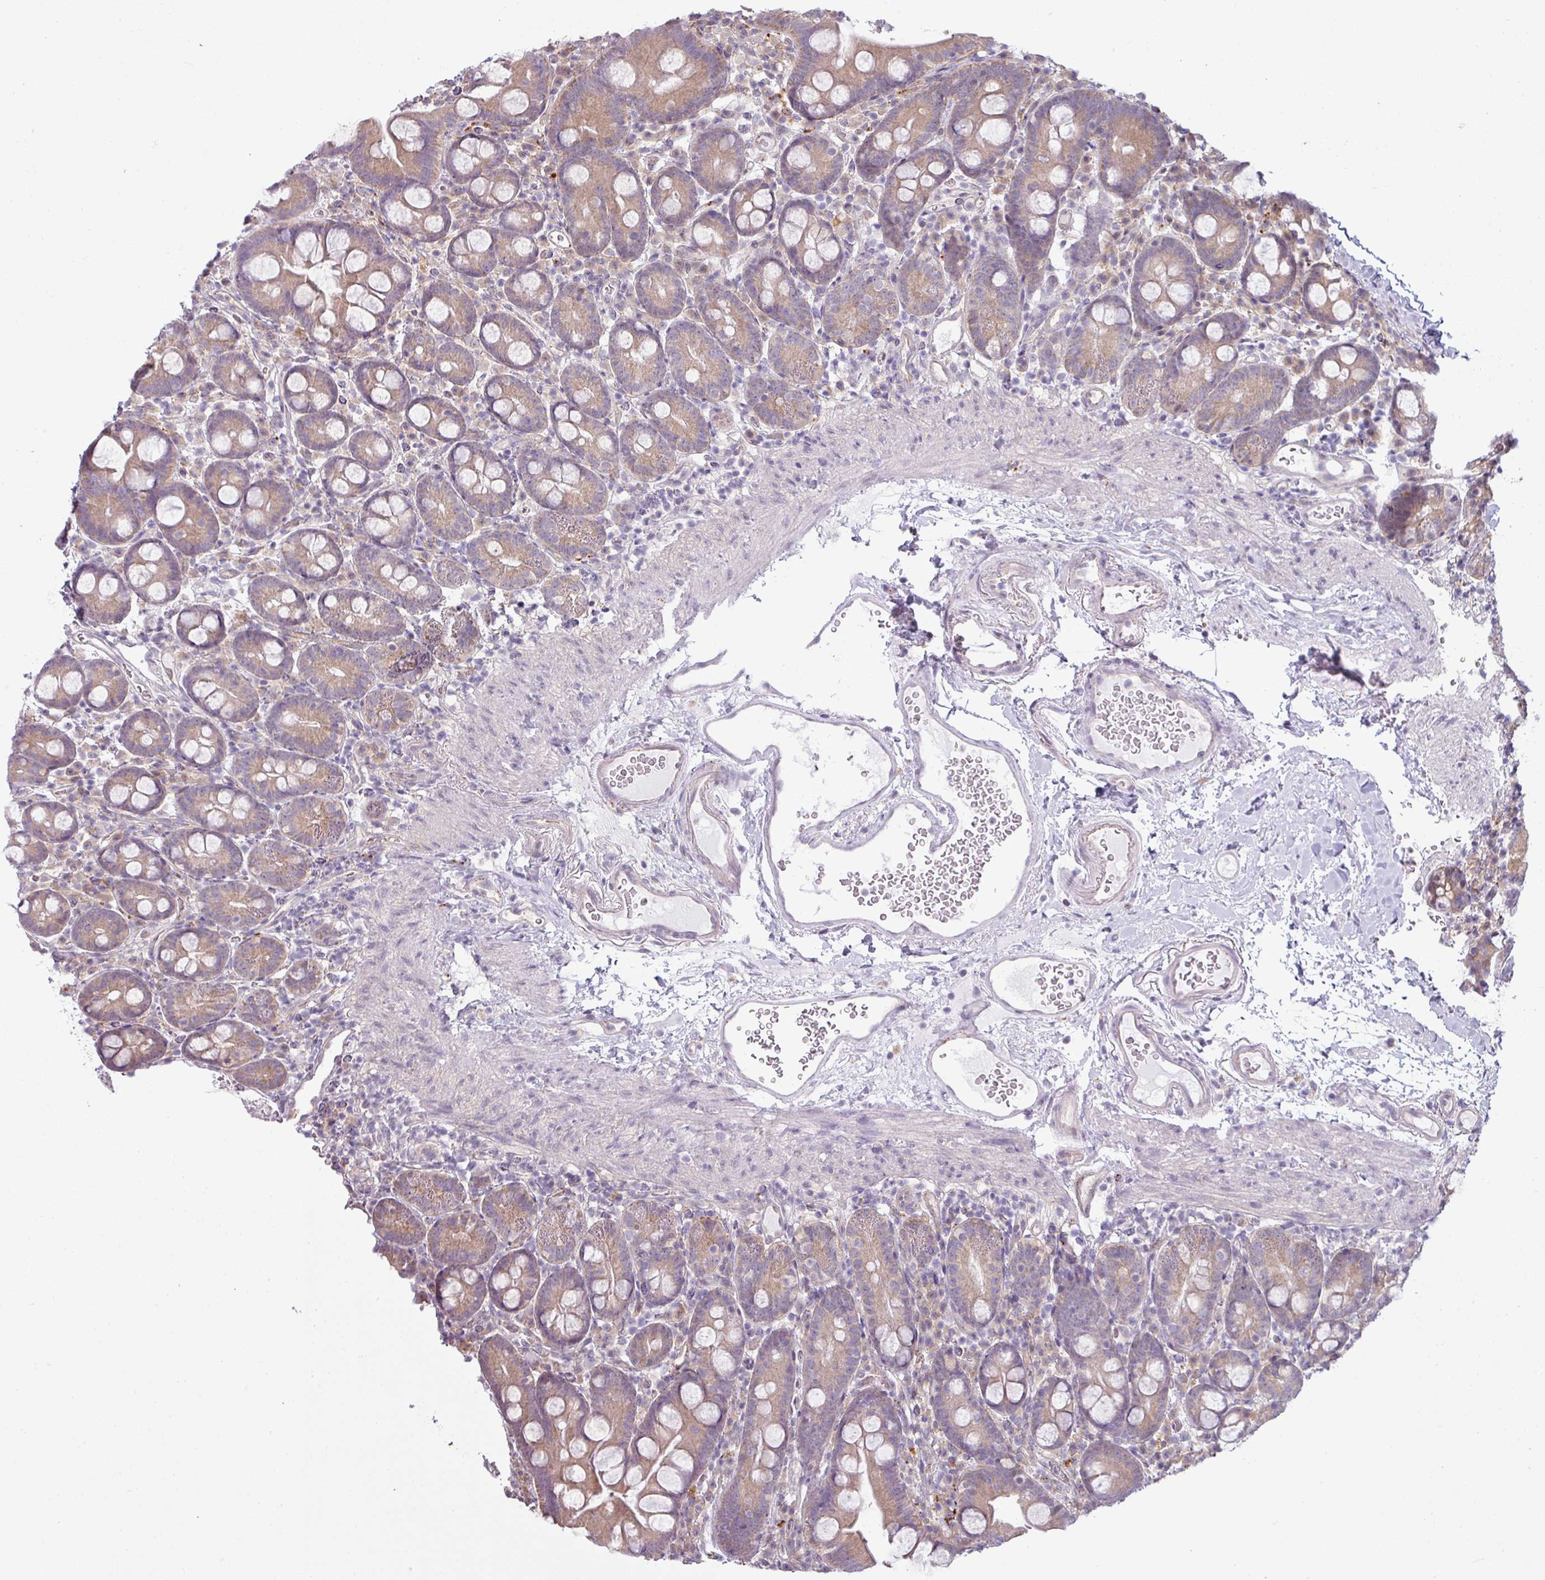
{"staining": {"intensity": "moderate", "quantity": ">75%", "location": "cytoplasmic/membranous"}, "tissue": "small intestine", "cell_type": "Glandular cells", "image_type": "normal", "snomed": [{"axis": "morphology", "description": "Normal tissue, NOS"}, {"axis": "topography", "description": "Small intestine"}], "caption": "A high-resolution photomicrograph shows IHC staining of benign small intestine, which displays moderate cytoplasmic/membranous expression in approximately >75% of glandular cells. The staining was performed using DAB (3,3'-diaminobenzidine) to visualize the protein expression in brown, while the nuclei were stained in blue with hematoxylin (Magnification: 20x).", "gene": "CCDC144A", "patient": {"sex": "female", "age": 68}}